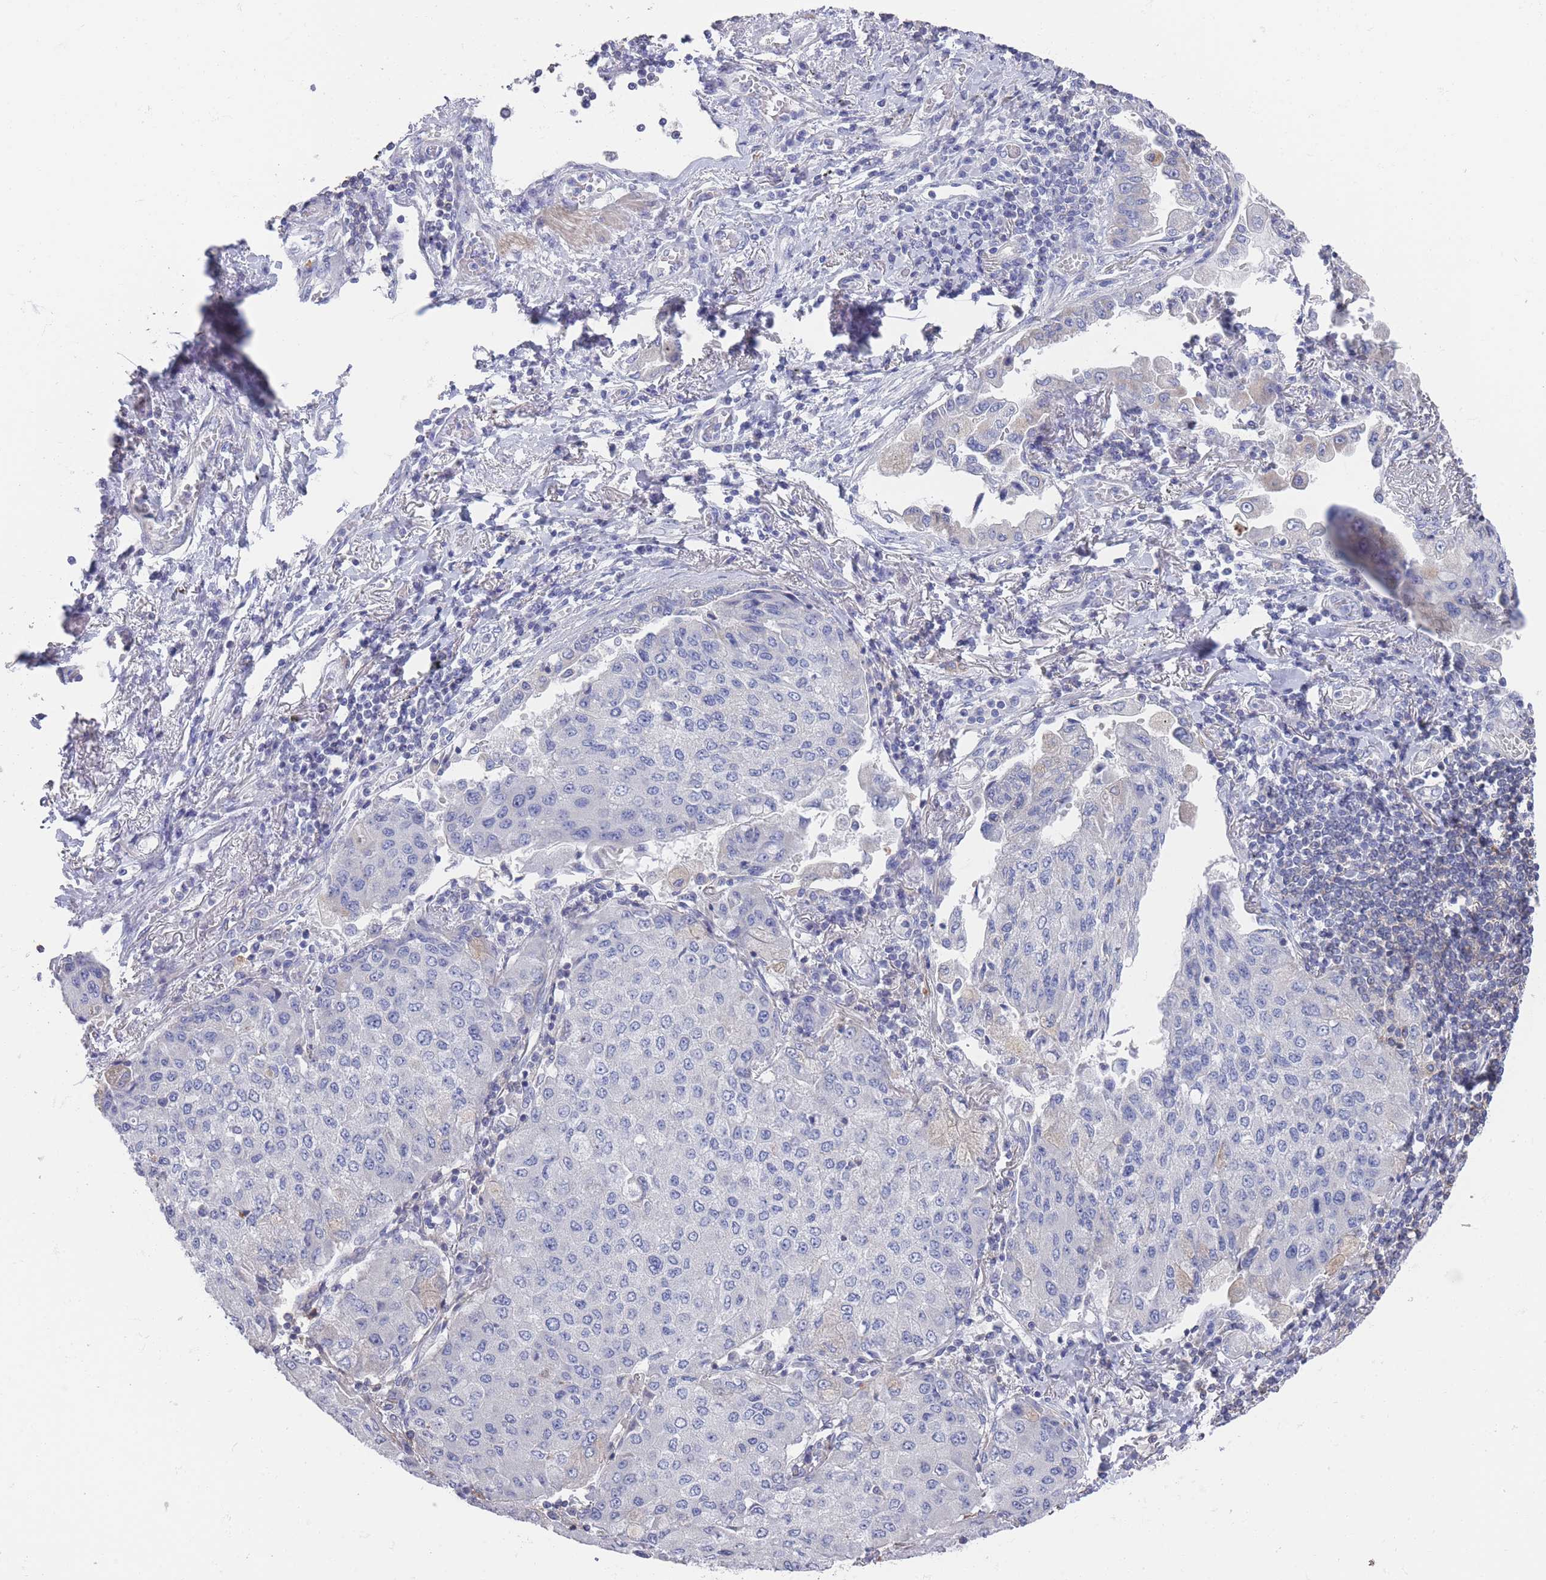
{"staining": {"intensity": "negative", "quantity": "none", "location": "none"}, "tissue": "lung cancer", "cell_type": "Tumor cells", "image_type": "cancer", "snomed": [{"axis": "morphology", "description": "Squamous cell carcinoma, NOS"}, {"axis": "topography", "description": "Lung"}], "caption": "The photomicrograph exhibits no significant expression in tumor cells of squamous cell carcinoma (lung).", "gene": "SCCPDH", "patient": {"sex": "male", "age": 74}}